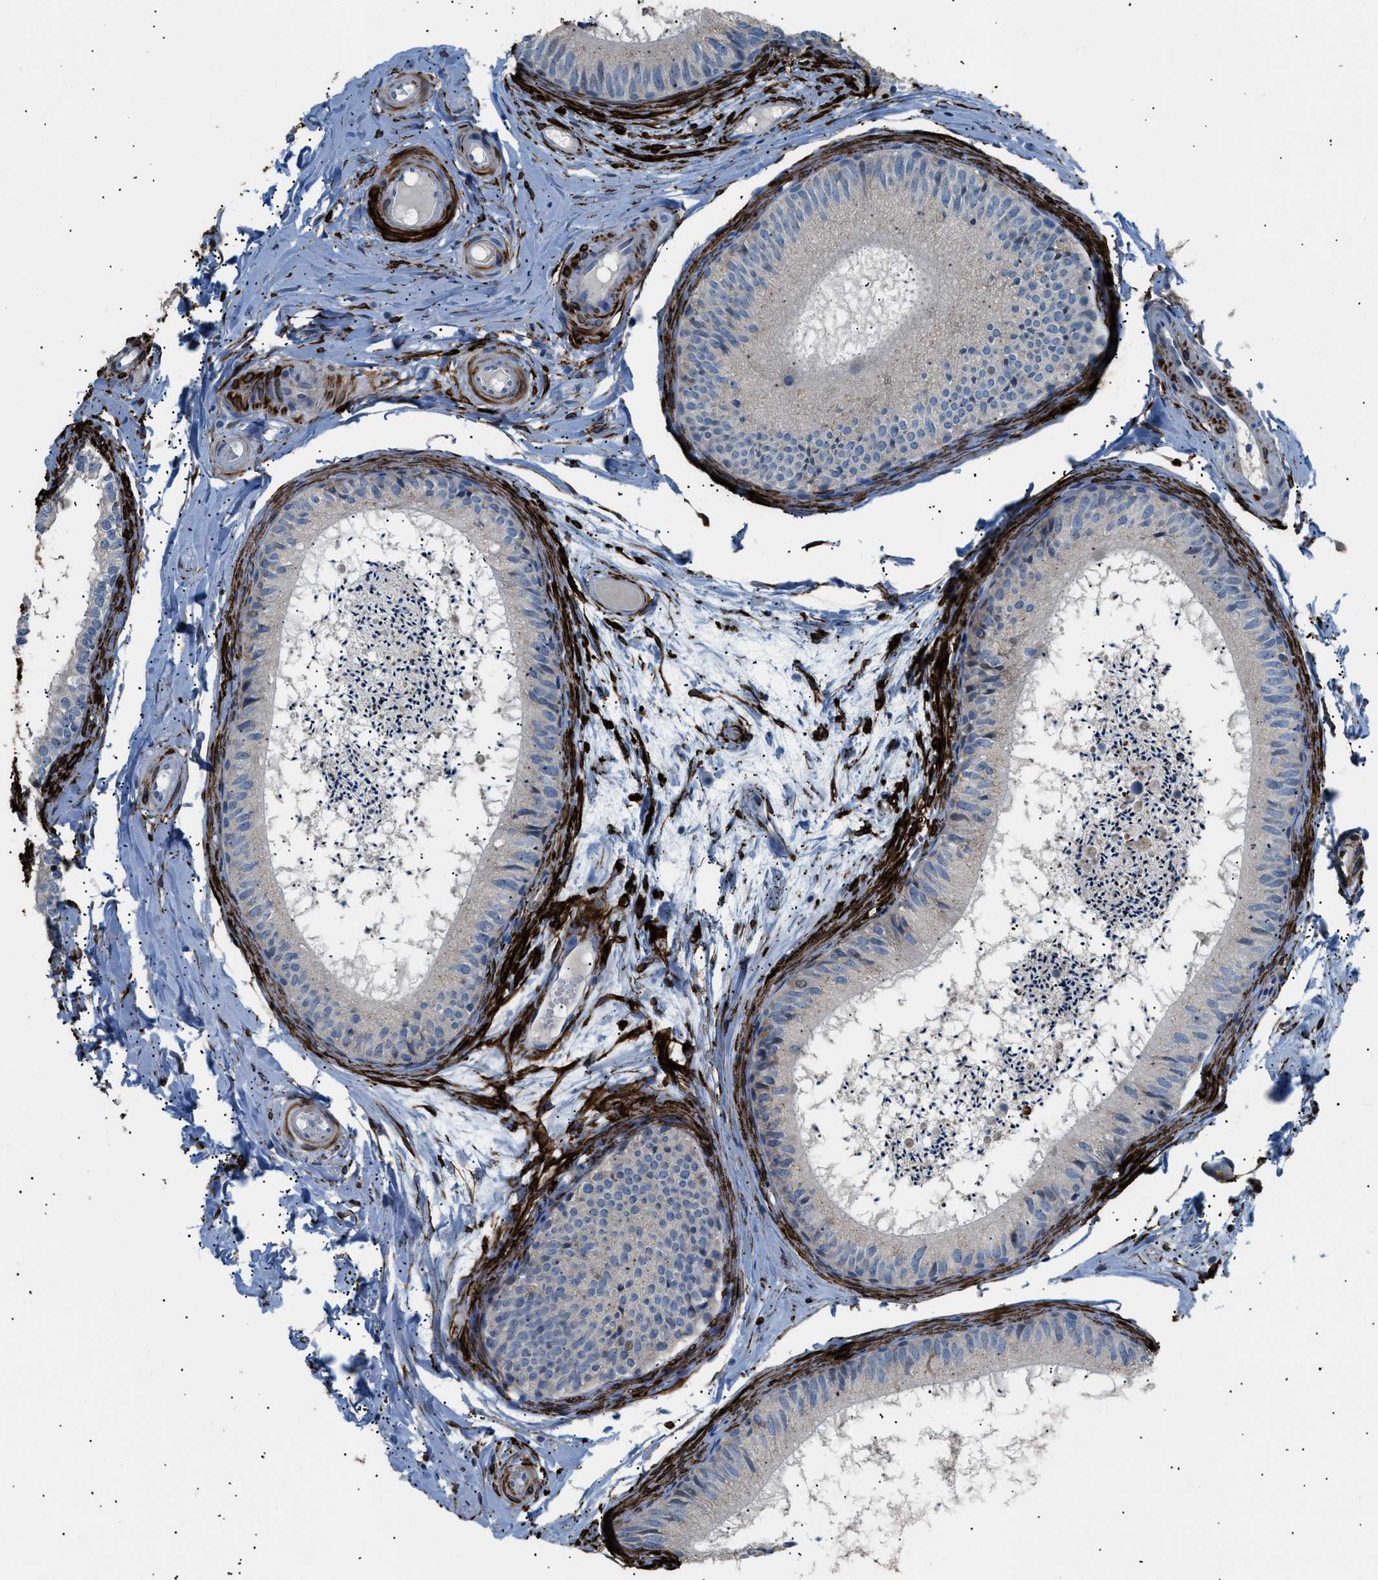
{"staining": {"intensity": "negative", "quantity": "none", "location": "none"}, "tissue": "epididymis", "cell_type": "Glandular cells", "image_type": "normal", "snomed": [{"axis": "morphology", "description": "Normal tissue, NOS"}, {"axis": "topography", "description": "Epididymis"}], "caption": "Immunohistochemistry photomicrograph of unremarkable human epididymis stained for a protein (brown), which demonstrates no expression in glandular cells. (Stains: DAB immunohistochemistry with hematoxylin counter stain, Microscopy: brightfield microscopy at high magnification).", "gene": "ICA1", "patient": {"sex": "male", "age": 46}}